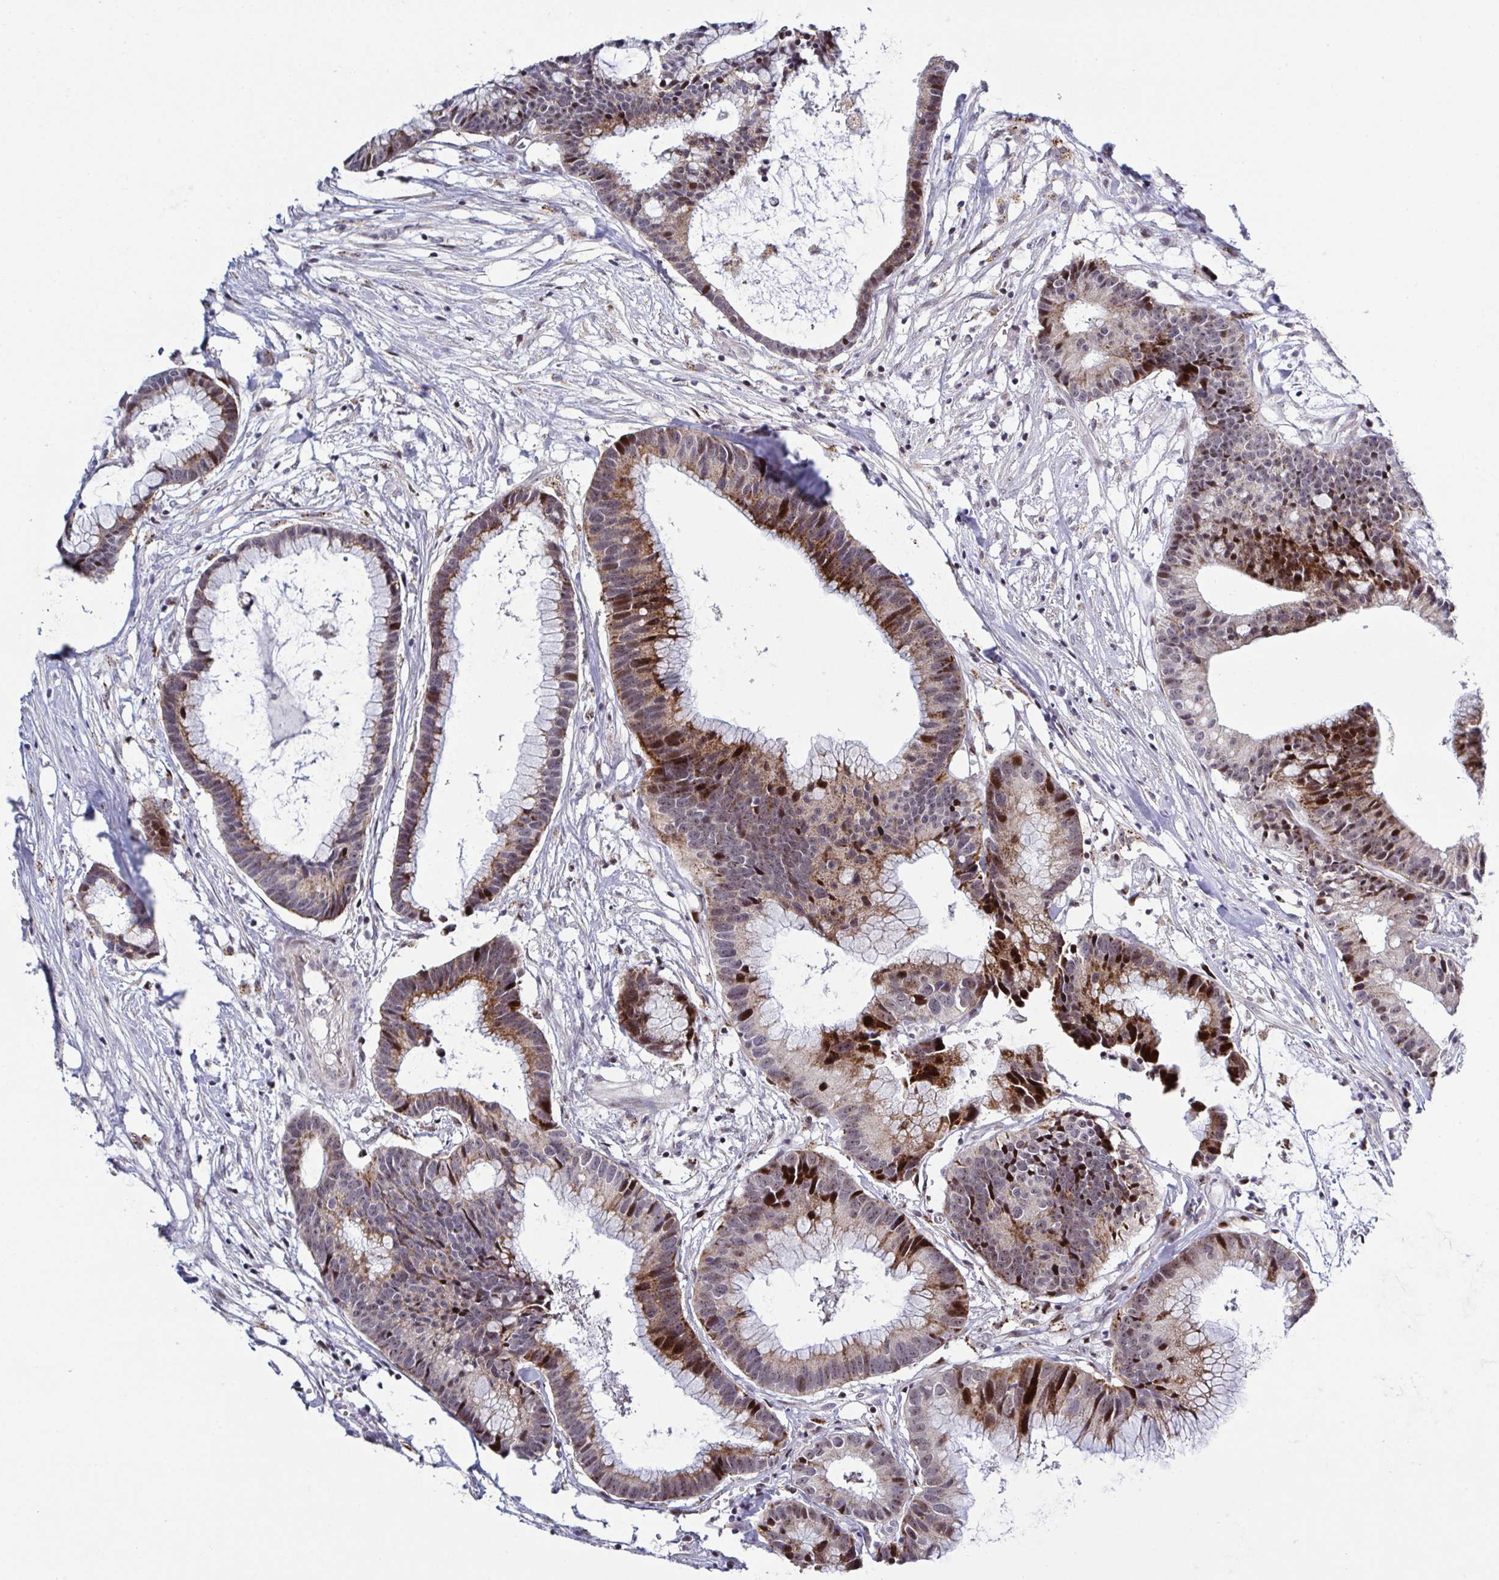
{"staining": {"intensity": "moderate", "quantity": ">75%", "location": "cytoplasmic/membranous,nuclear"}, "tissue": "colorectal cancer", "cell_type": "Tumor cells", "image_type": "cancer", "snomed": [{"axis": "morphology", "description": "Adenocarcinoma, NOS"}, {"axis": "topography", "description": "Colon"}], "caption": "Colorectal adenocarcinoma stained with a brown dye reveals moderate cytoplasmic/membranous and nuclear positive positivity in approximately >75% of tumor cells.", "gene": "DZIP1", "patient": {"sex": "female", "age": 78}}